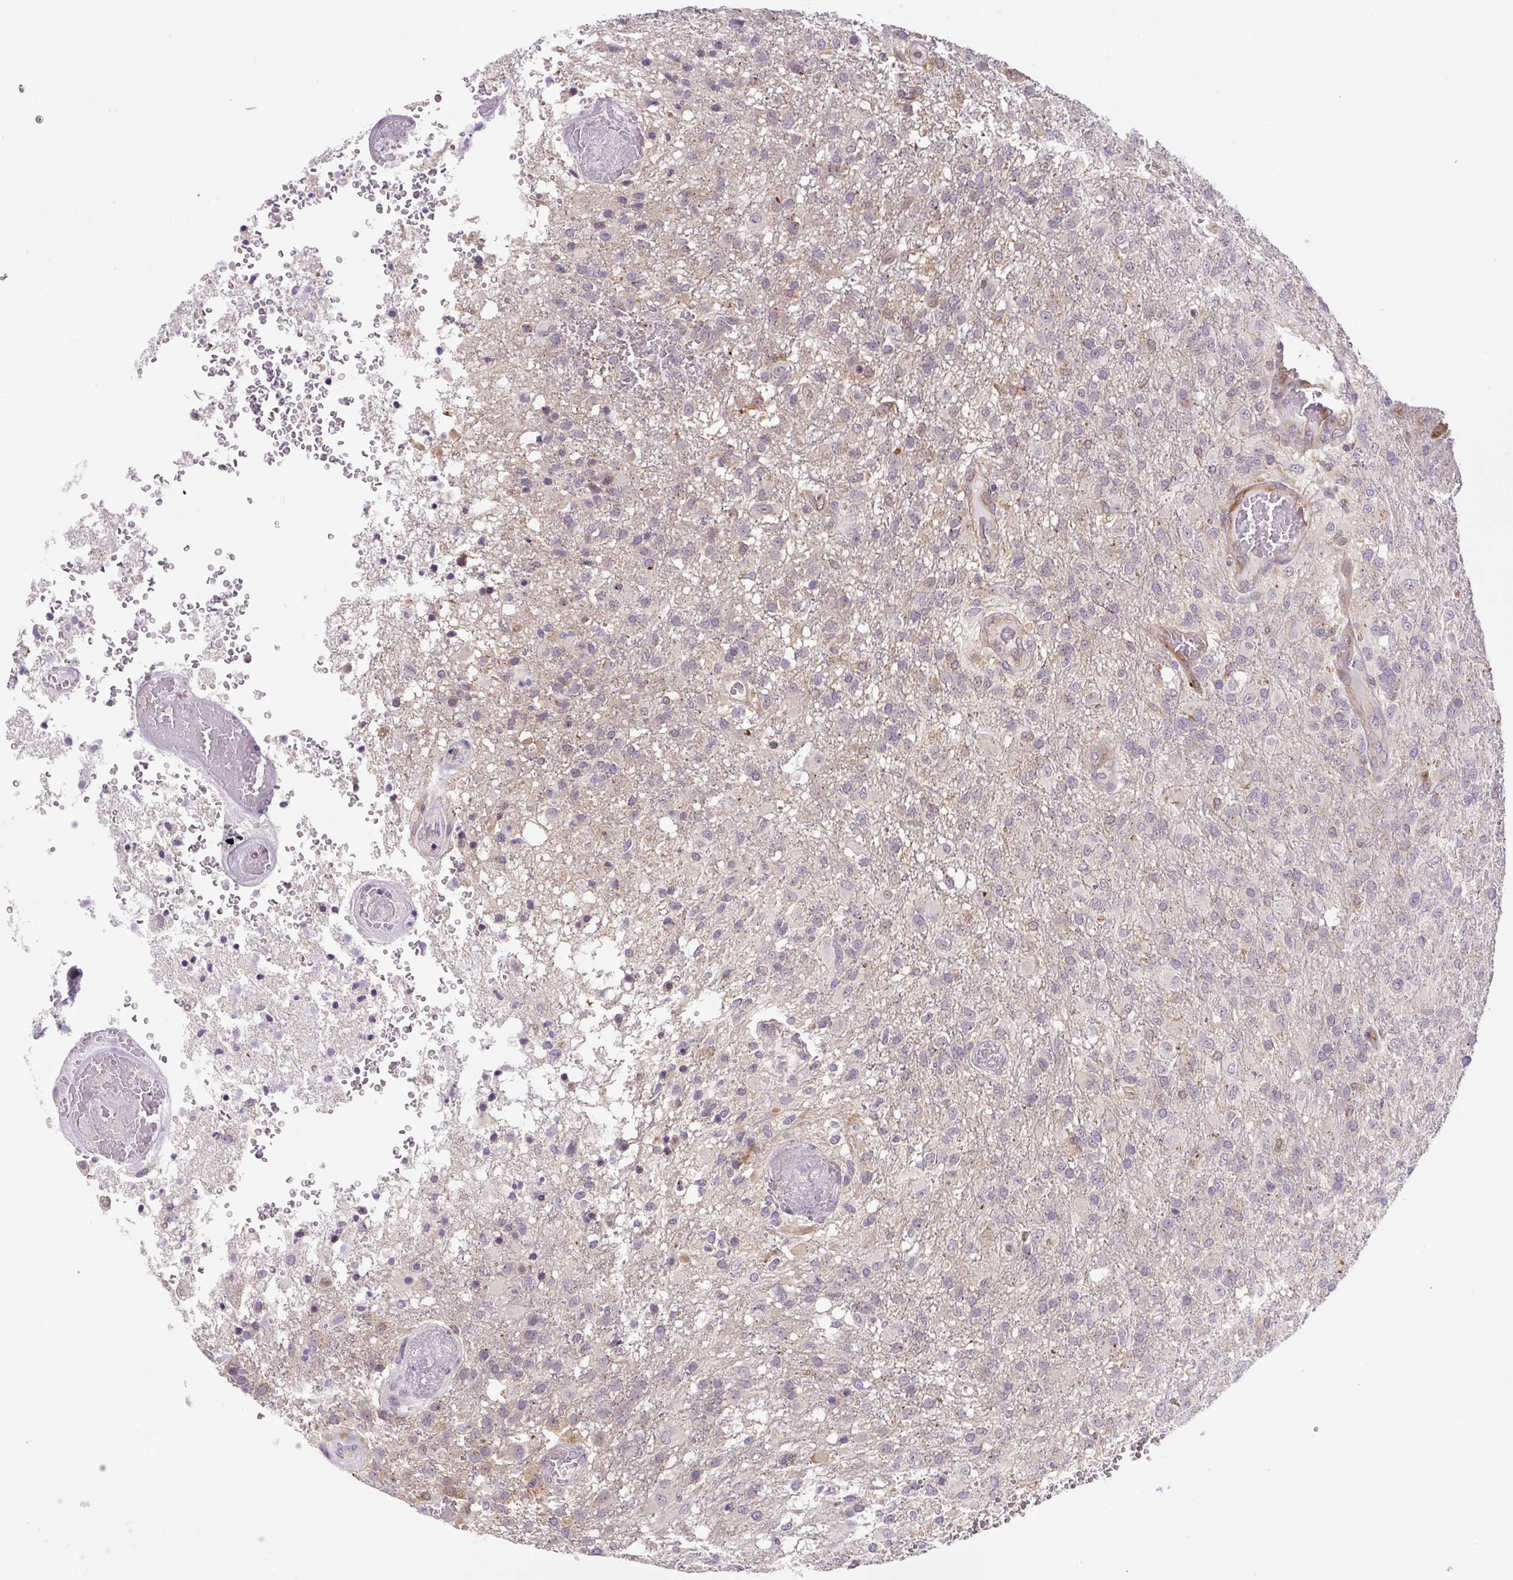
{"staining": {"intensity": "negative", "quantity": "none", "location": "none"}, "tissue": "glioma", "cell_type": "Tumor cells", "image_type": "cancer", "snomed": [{"axis": "morphology", "description": "Glioma, malignant, High grade"}, {"axis": "topography", "description": "Brain"}], "caption": "Glioma was stained to show a protein in brown. There is no significant expression in tumor cells.", "gene": "PLA2G4A", "patient": {"sex": "female", "age": 74}}